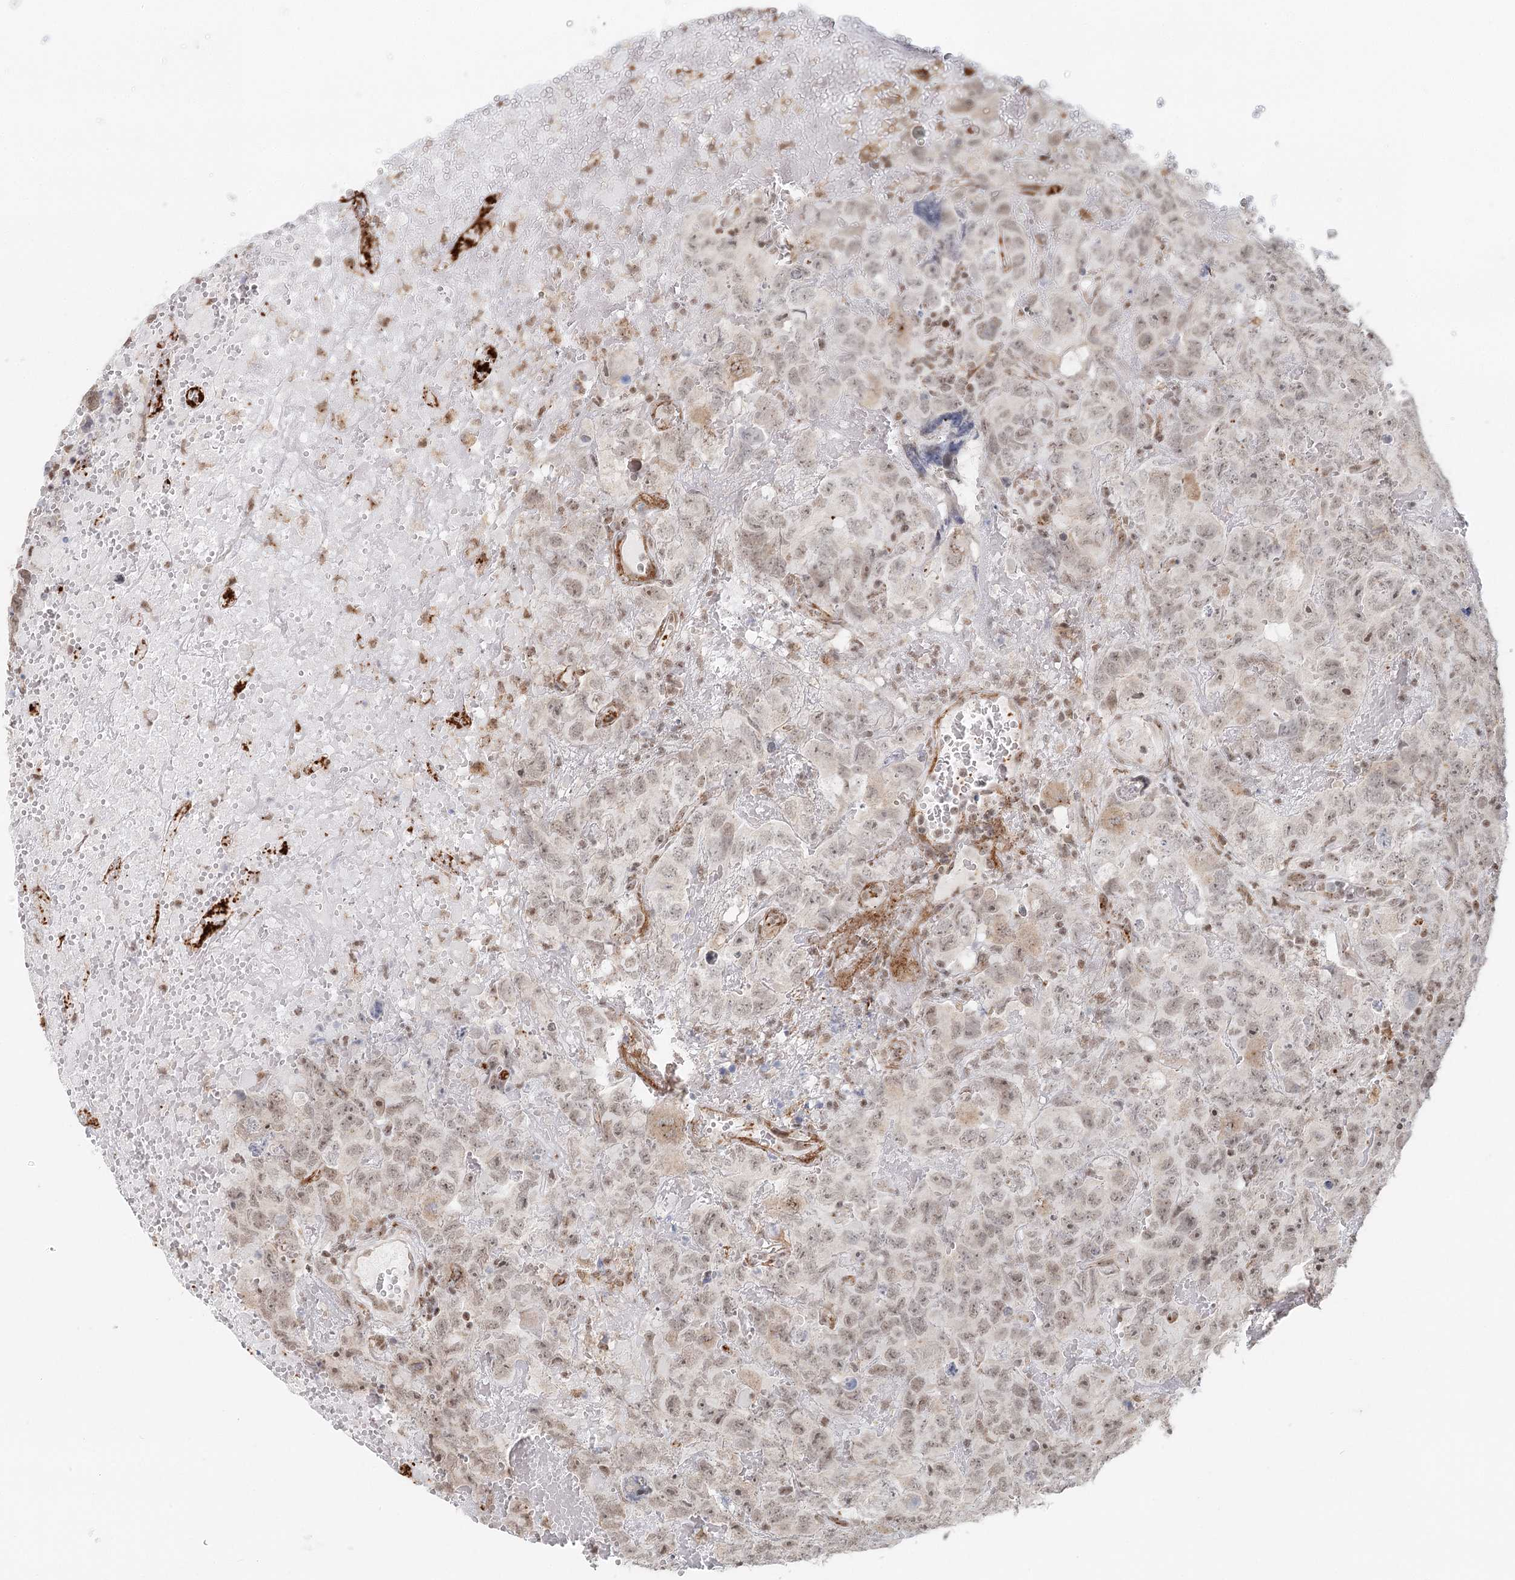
{"staining": {"intensity": "weak", "quantity": ">75%", "location": "nuclear"}, "tissue": "testis cancer", "cell_type": "Tumor cells", "image_type": "cancer", "snomed": [{"axis": "morphology", "description": "Carcinoma, Embryonal, NOS"}, {"axis": "topography", "description": "Testis"}], "caption": "This micrograph displays testis cancer stained with immunohistochemistry (IHC) to label a protein in brown. The nuclear of tumor cells show weak positivity for the protein. Nuclei are counter-stained blue.", "gene": "BNIP5", "patient": {"sex": "male", "age": 45}}